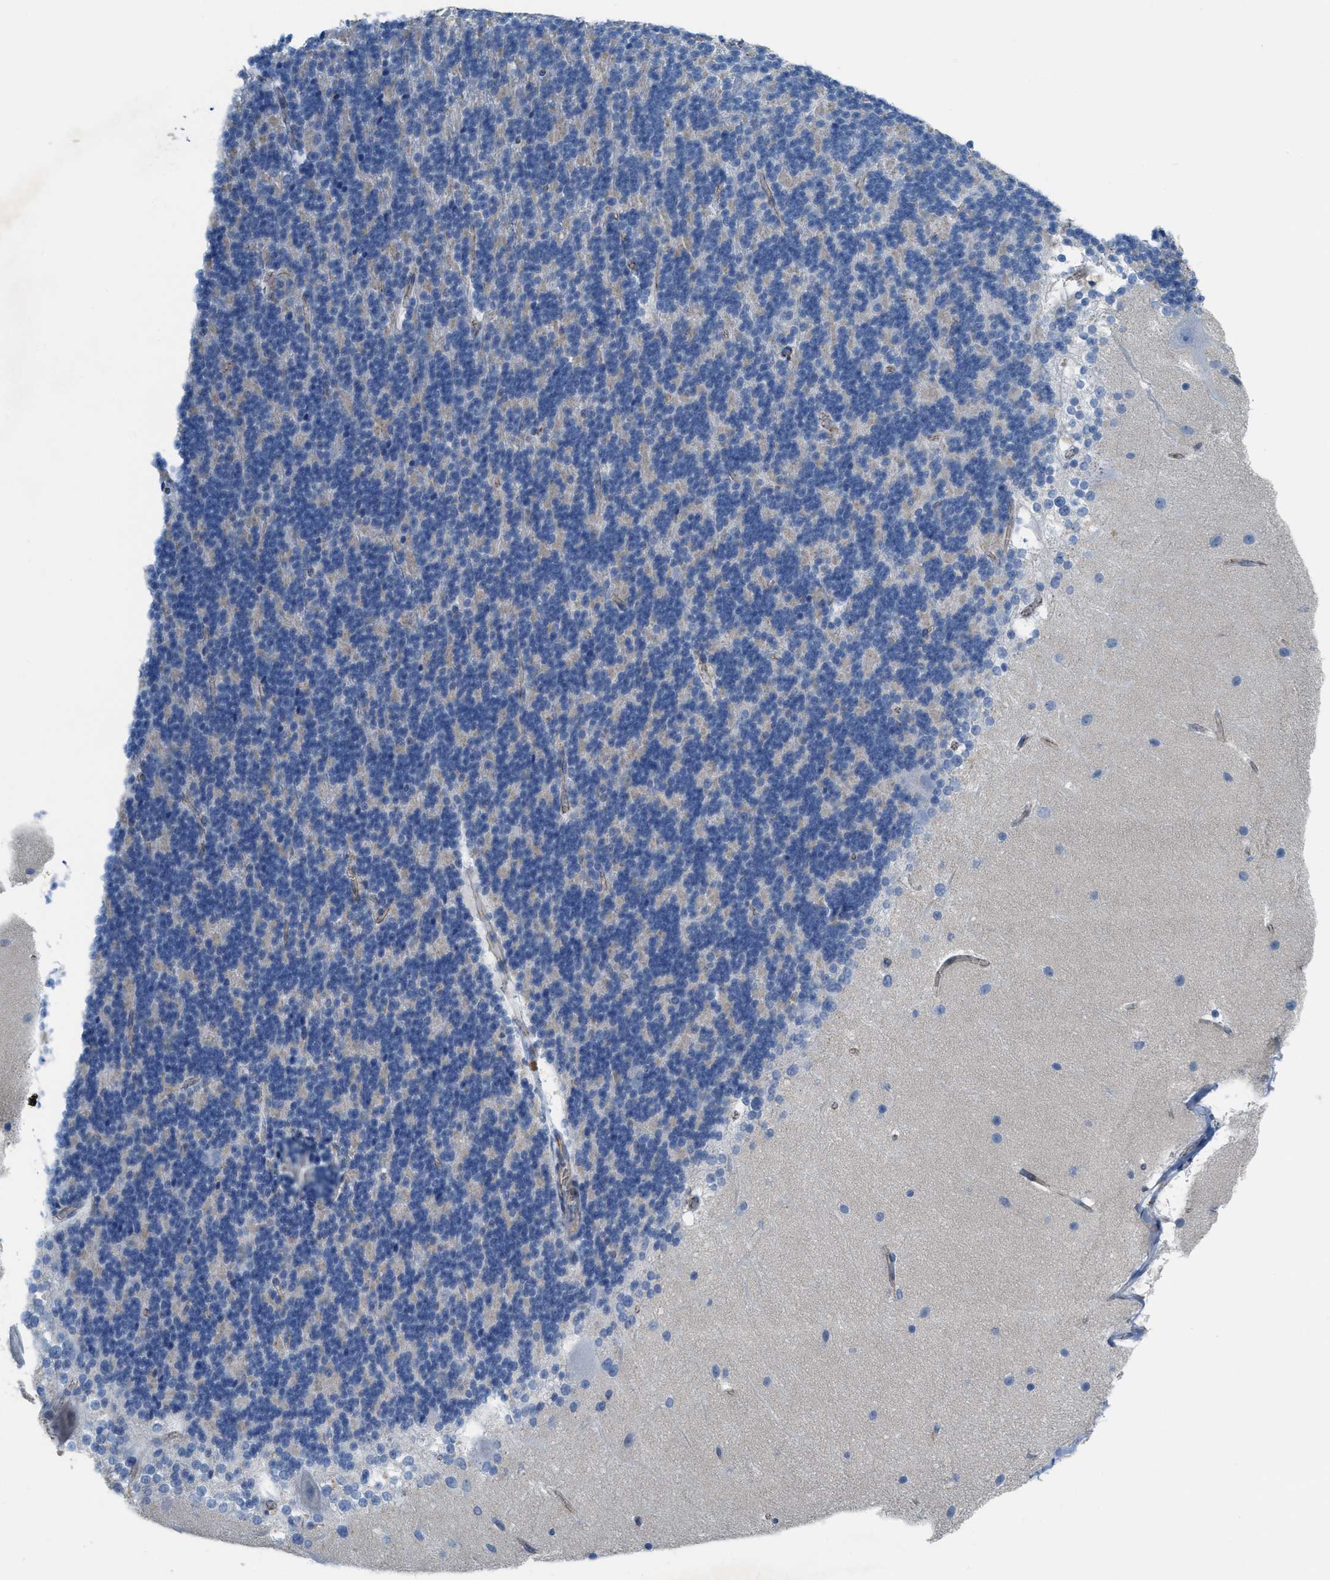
{"staining": {"intensity": "negative", "quantity": "none", "location": "none"}, "tissue": "cerebellum", "cell_type": "Cells in granular layer", "image_type": "normal", "snomed": [{"axis": "morphology", "description": "Normal tissue, NOS"}, {"axis": "topography", "description": "Cerebellum"}], "caption": "High magnification brightfield microscopy of benign cerebellum stained with DAB (brown) and counterstained with hematoxylin (blue): cells in granular layer show no significant positivity. (Brightfield microscopy of DAB immunohistochemistry (IHC) at high magnification).", "gene": "CRB3", "patient": {"sex": "female", "age": 19}}